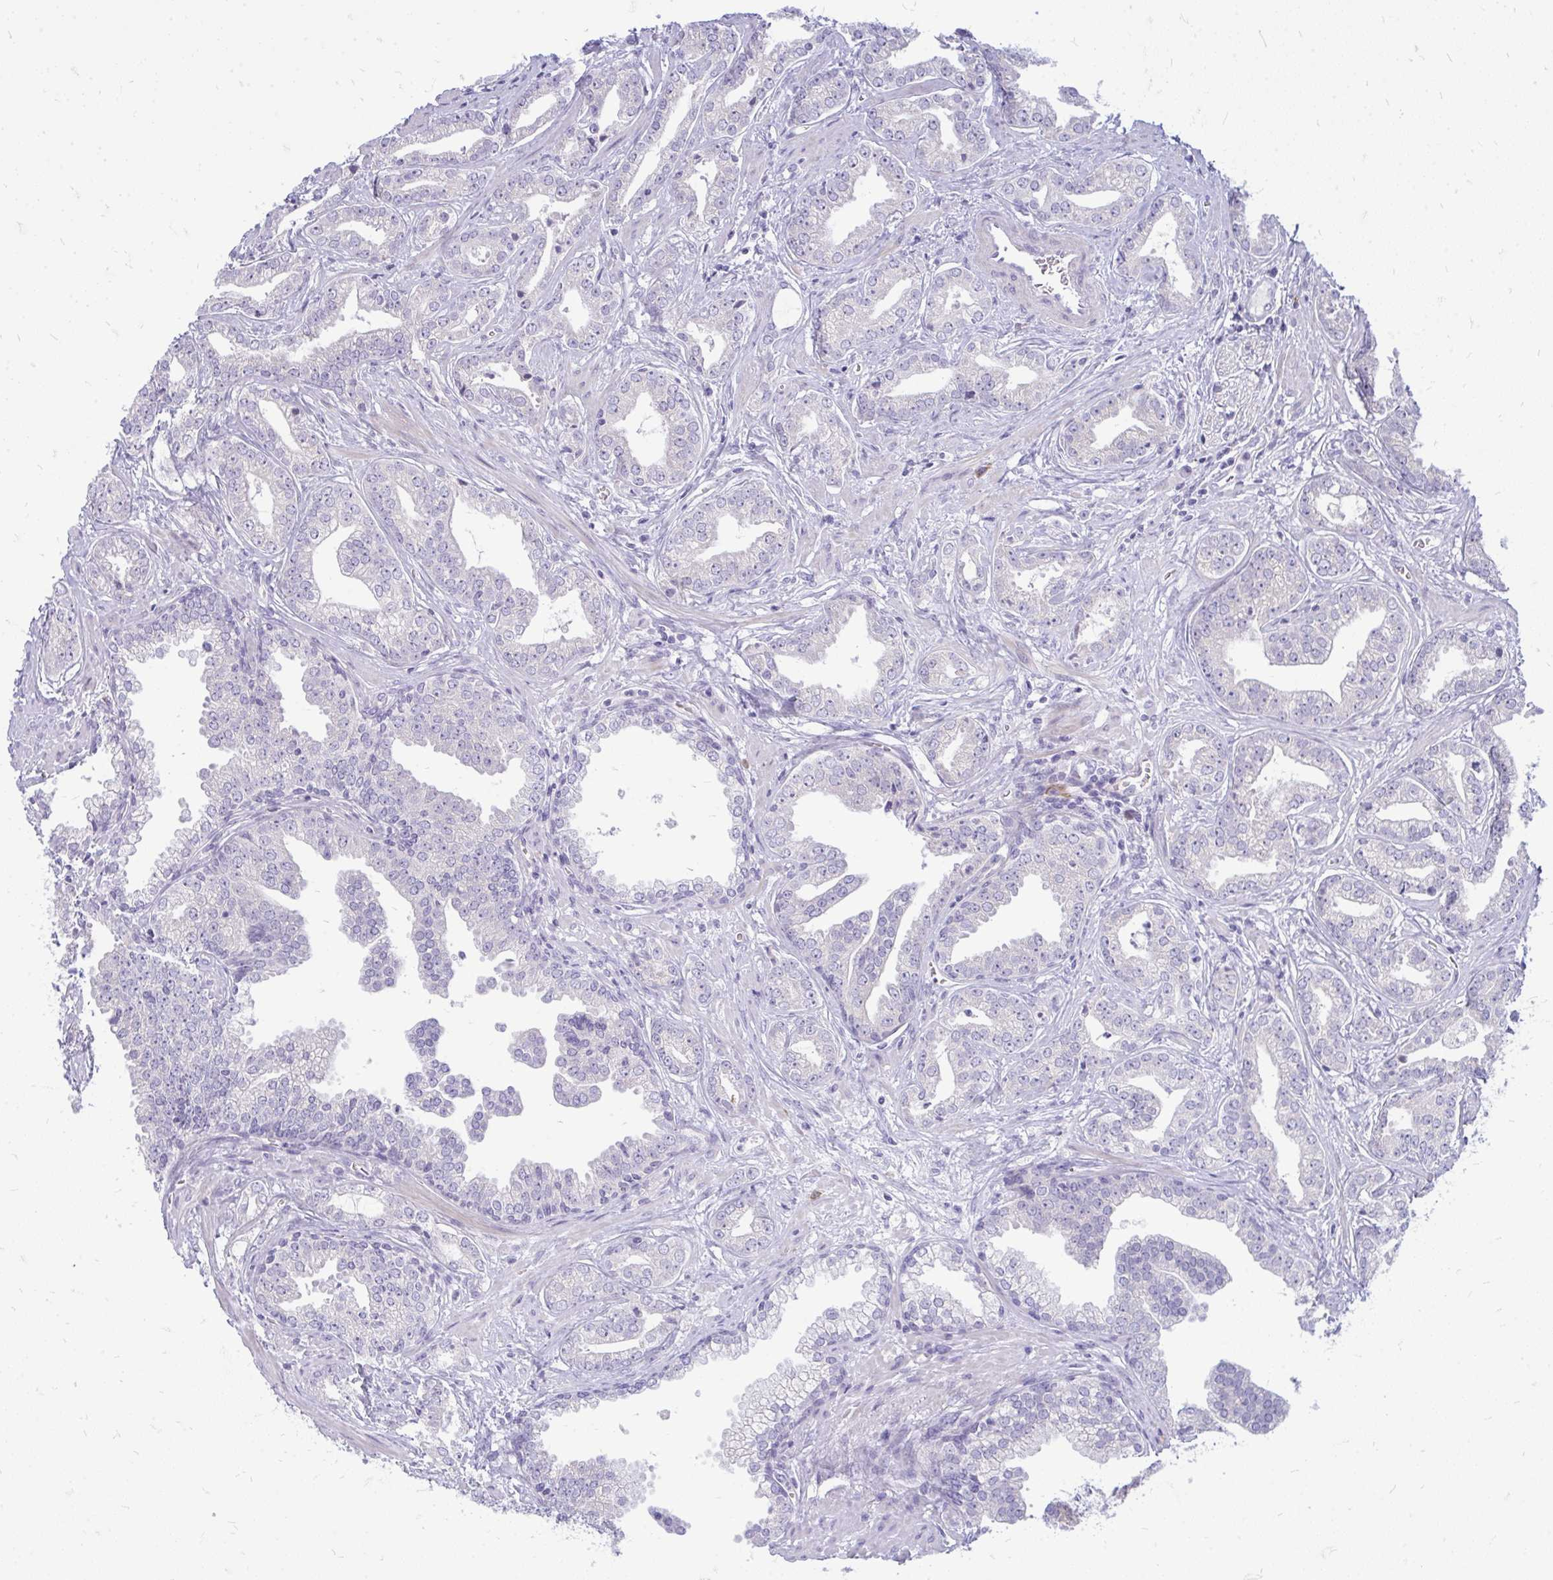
{"staining": {"intensity": "negative", "quantity": "none", "location": "none"}, "tissue": "prostate cancer", "cell_type": "Tumor cells", "image_type": "cancer", "snomed": [{"axis": "morphology", "description": "Adenocarcinoma, Medium grade"}, {"axis": "topography", "description": "Prostate"}], "caption": "Immunohistochemistry (IHC) of prostate cancer (medium-grade adenocarcinoma) reveals no expression in tumor cells.", "gene": "TSPEAR", "patient": {"sex": "male", "age": 57}}